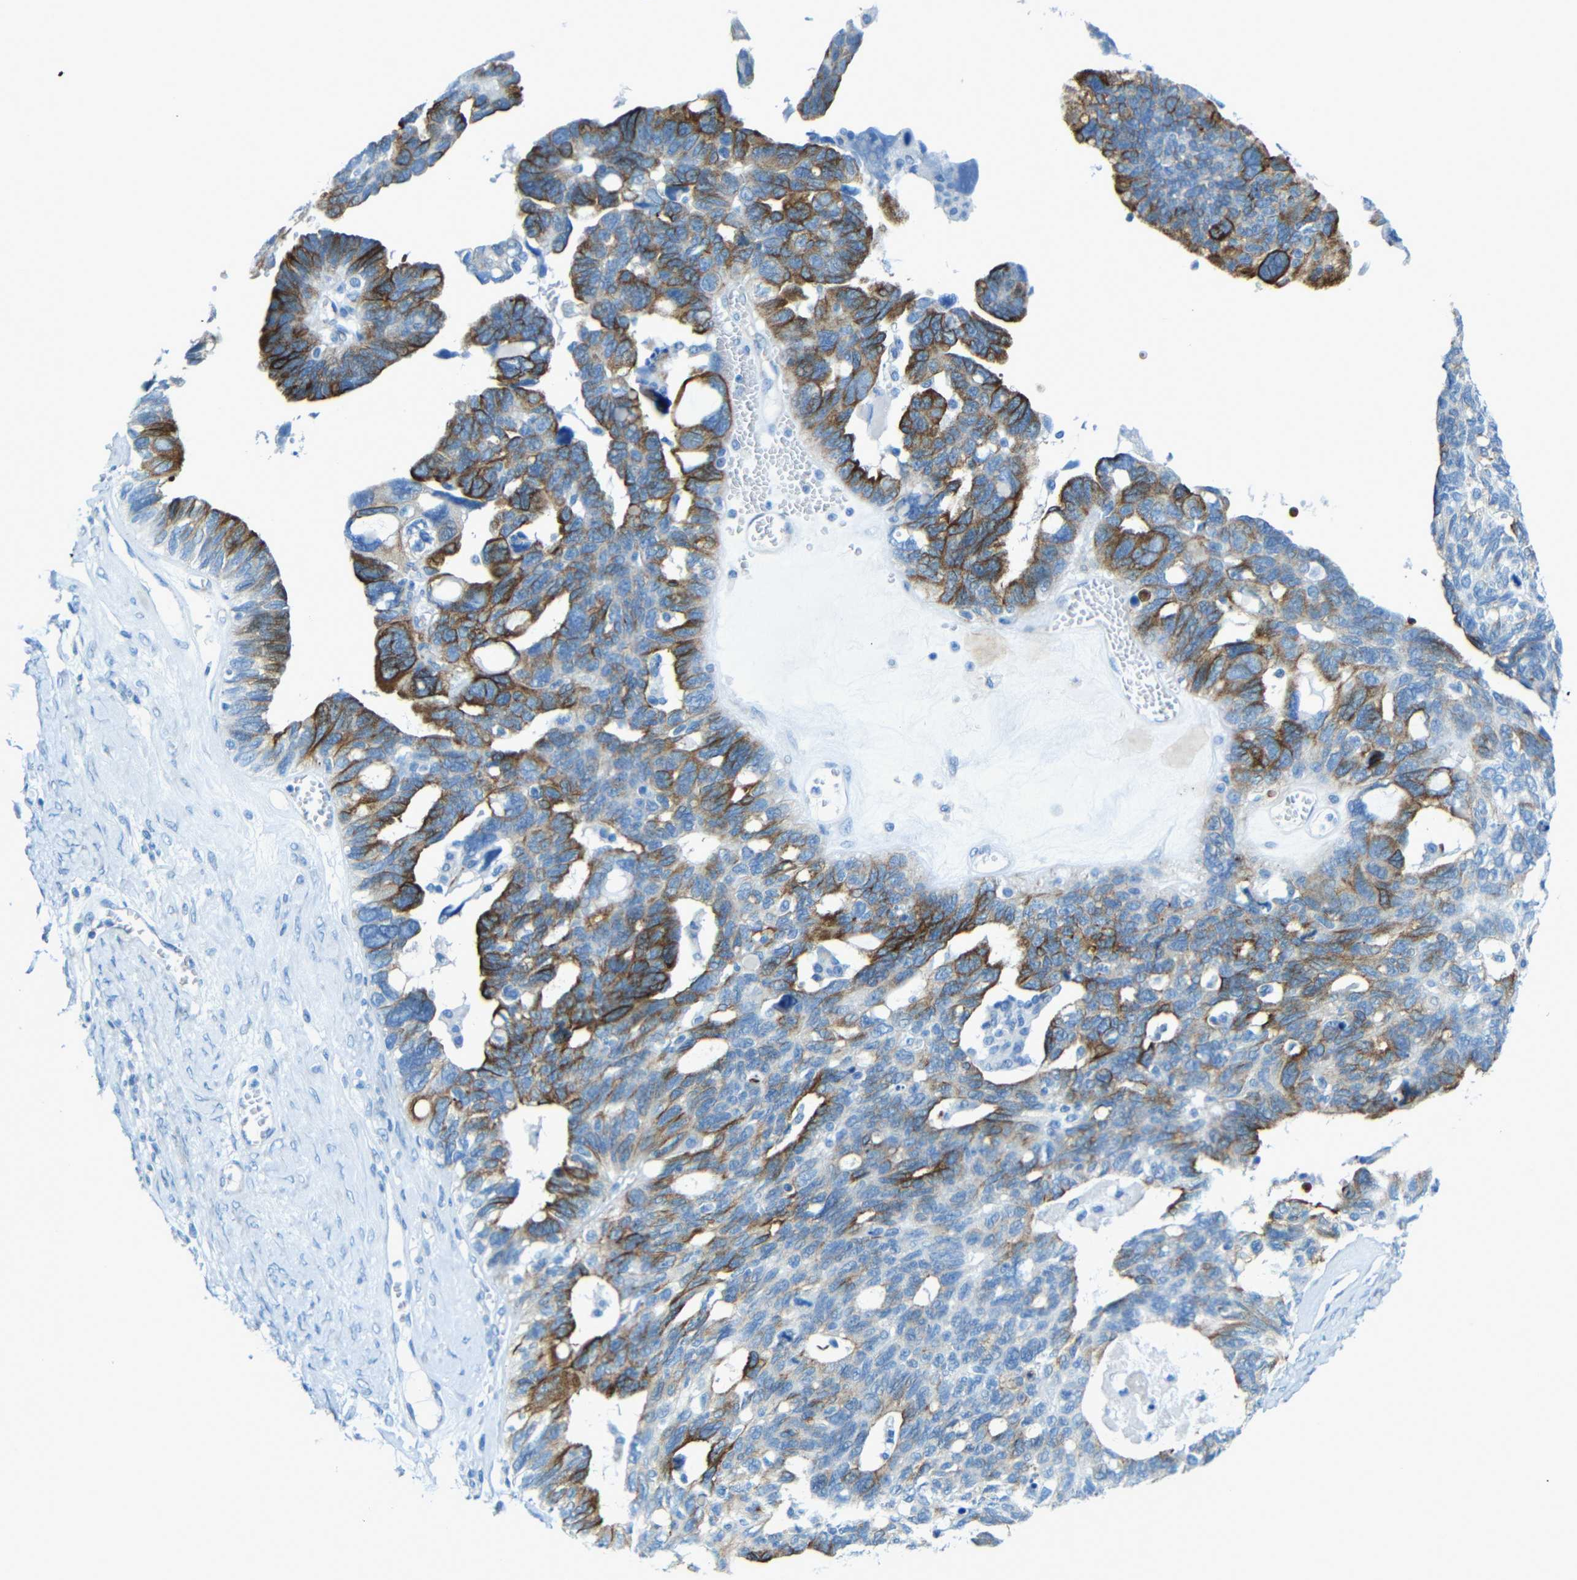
{"staining": {"intensity": "strong", "quantity": "25%-75%", "location": "cytoplasmic/membranous"}, "tissue": "ovarian cancer", "cell_type": "Tumor cells", "image_type": "cancer", "snomed": [{"axis": "morphology", "description": "Cystadenocarcinoma, serous, NOS"}, {"axis": "topography", "description": "Ovary"}], "caption": "Tumor cells reveal high levels of strong cytoplasmic/membranous staining in approximately 25%-75% of cells in human ovarian cancer (serous cystadenocarcinoma).", "gene": "TUBB4B", "patient": {"sex": "female", "age": 79}}